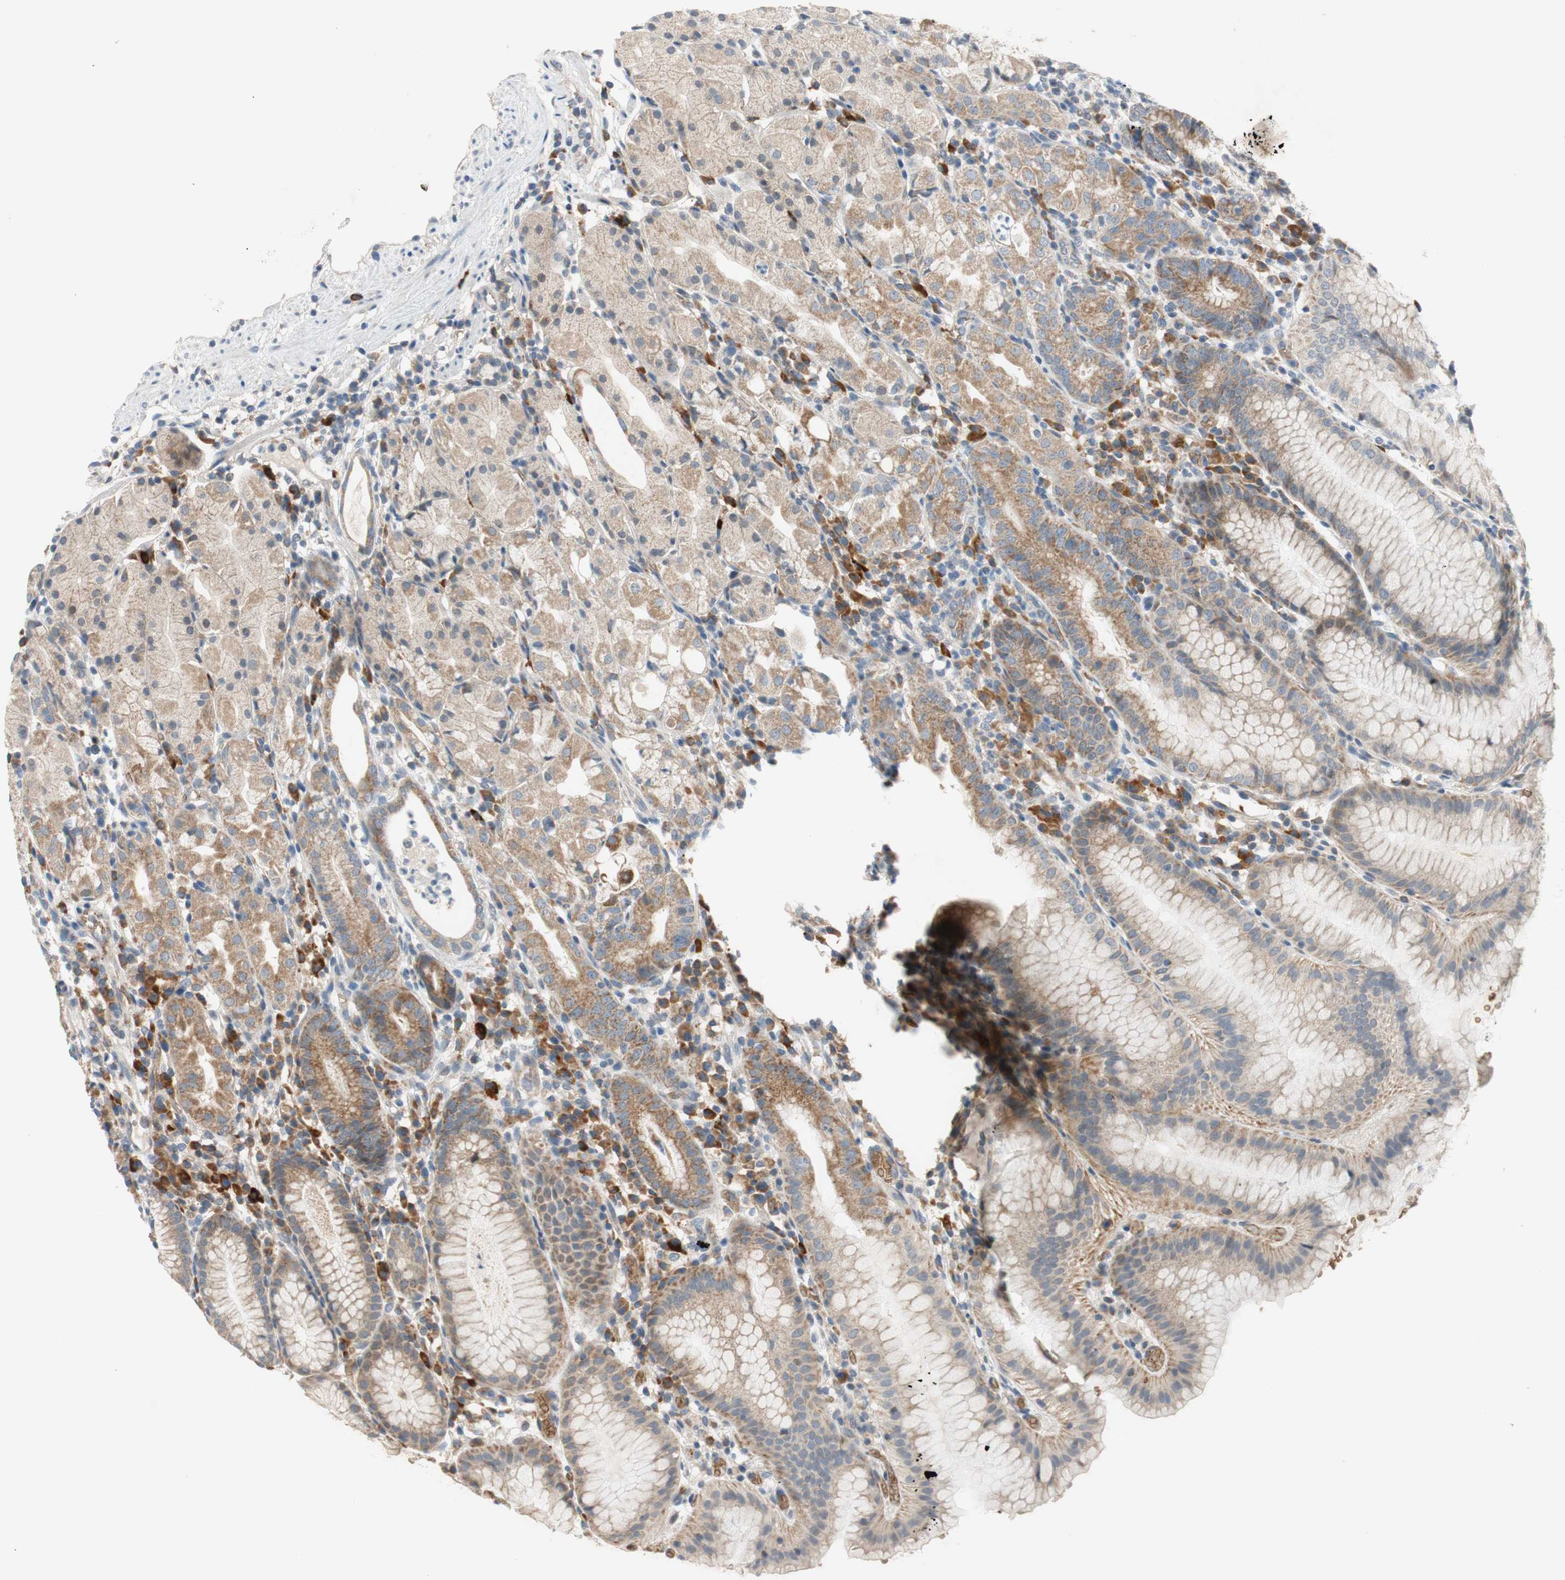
{"staining": {"intensity": "moderate", "quantity": "25%-75%", "location": "cytoplasmic/membranous"}, "tissue": "stomach", "cell_type": "Glandular cells", "image_type": "normal", "snomed": [{"axis": "morphology", "description": "Normal tissue, NOS"}, {"axis": "topography", "description": "Stomach"}, {"axis": "topography", "description": "Stomach, lower"}], "caption": "The histopathology image reveals a brown stain indicating the presence of a protein in the cytoplasmic/membranous of glandular cells in stomach.", "gene": "GYPC", "patient": {"sex": "female", "age": 75}}